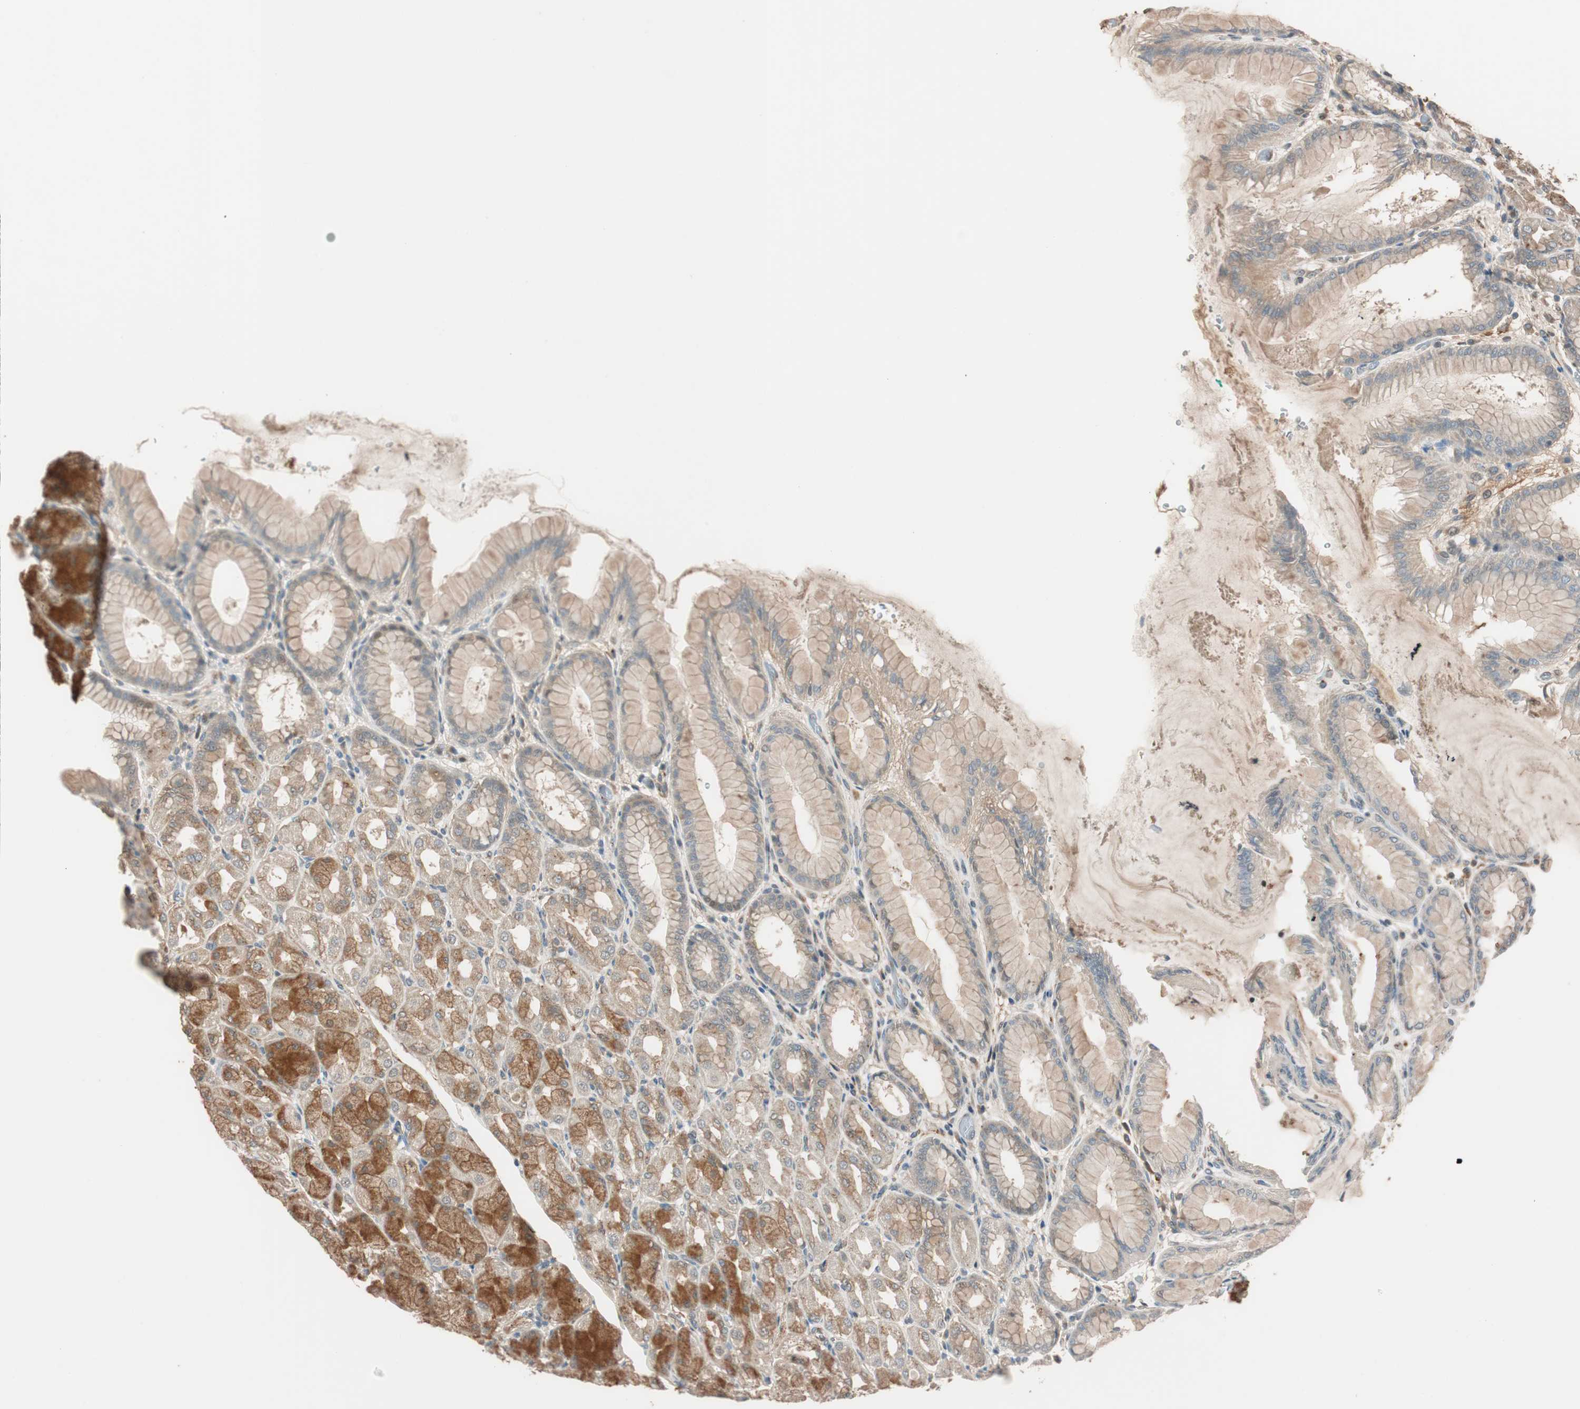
{"staining": {"intensity": "strong", "quantity": ">75%", "location": "cytoplasmic/membranous"}, "tissue": "stomach", "cell_type": "Glandular cells", "image_type": "normal", "snomed": [{"axis": "morphology", "description": "Normal tissue, NOS"}, {"axis": "topography", "description": "Stomach, upper"}], "caption": "IHC (DAB (3,3'-diaminobenzidine)) staining of unremarkable stomach demonstrates strong cytoplasmic/membranous protein positivity in approximately >75% of glandular cells. The staining was performed using DAB to visualize the protein expression in brown, while the nuclei were stained in blue with hematoxylin (Magnification: 20x).", "gene": "EPHA6", "patient": {"sex": "female", "age": 56}}